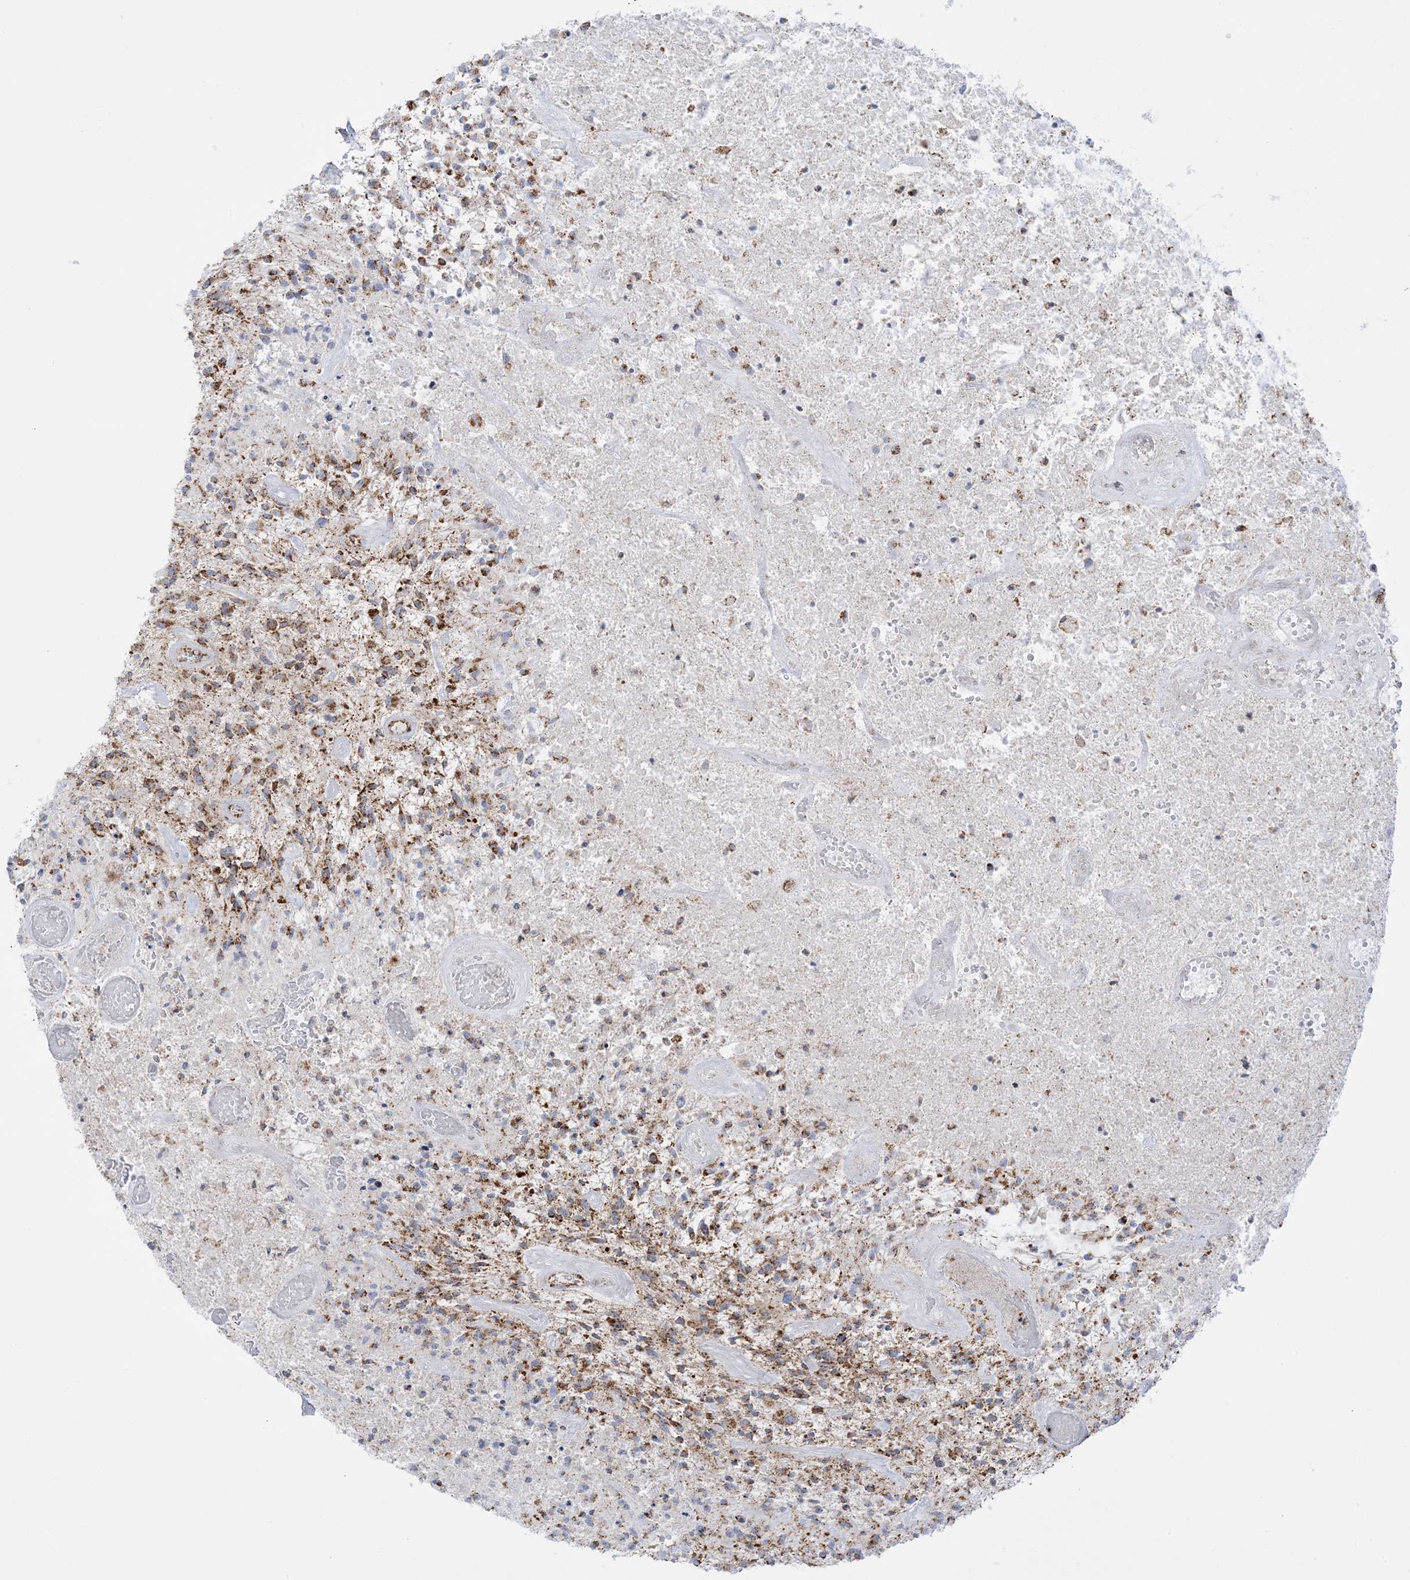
{"staining": {"intensity": "moderate", "quantity": ">75%", "location": "cytoplasmic/membranous"}, "tissue": "glioma", "cell_type": "Tumor cells", "image_type": "cancer", "snomed": [{"axis": "morphology", "description": "Glioma, malignant, High grade"}, {"axis": "topography", "description": "Brain"}], "caption": "A brown stain labels moderate cytoplasmic/membranous staining of a protein in human glioma tumor cells.", "gene": "MRPS36", "patient": {"sex": "male", "age": 47}}